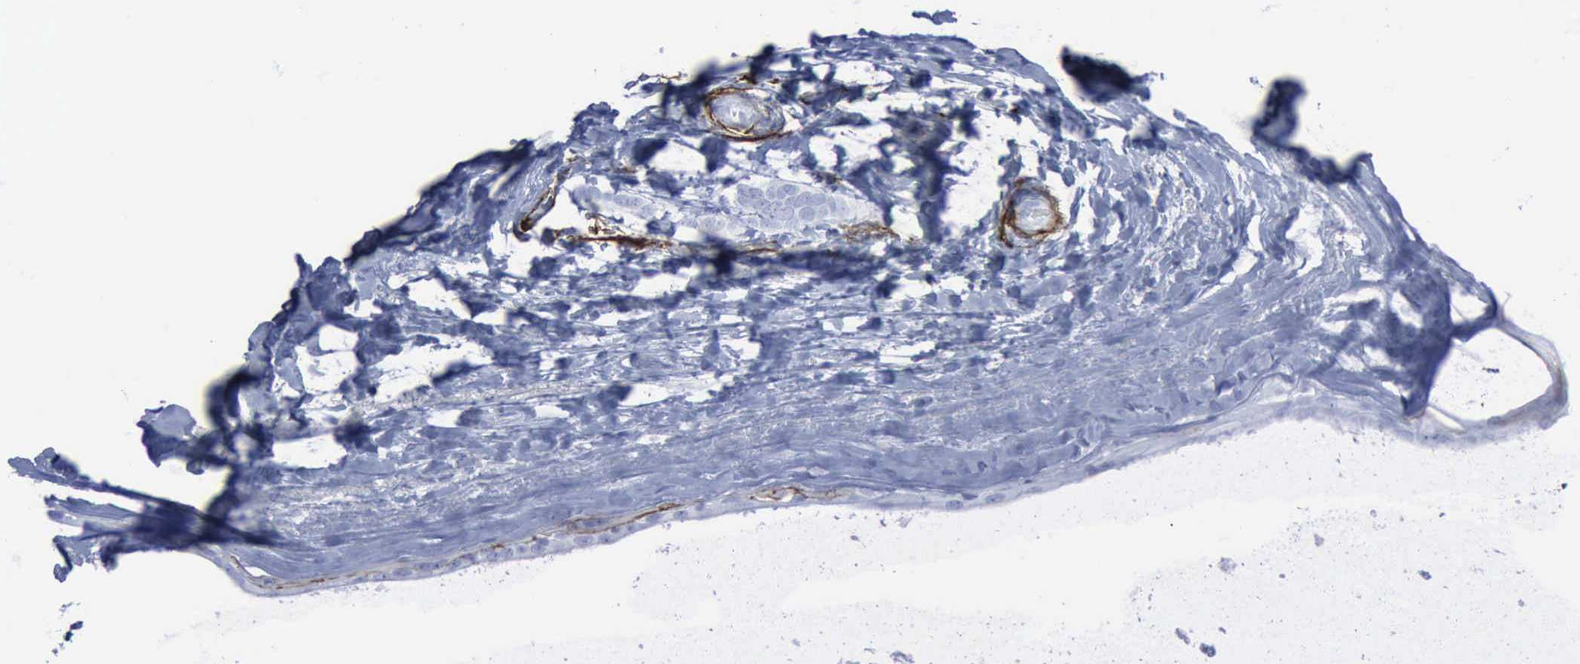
{"staining": {"intensity": "negative", "quantity": "none", "location": "none"}, "tissue": "breast cancer", "cell_type": "Tumor cells", "image_type": "cancer", "snomed": [{"axis": "morphology", "description": "Duct carcinoma"}, {"axis": "topography", "description": "Breast"}], "caption": "This is a image of IHC staining of intraductal carcinoma (breast), which shows no expression in tumor cells.", "gene": "NGFR", "patient": {"sex": "female", "age": 54}}